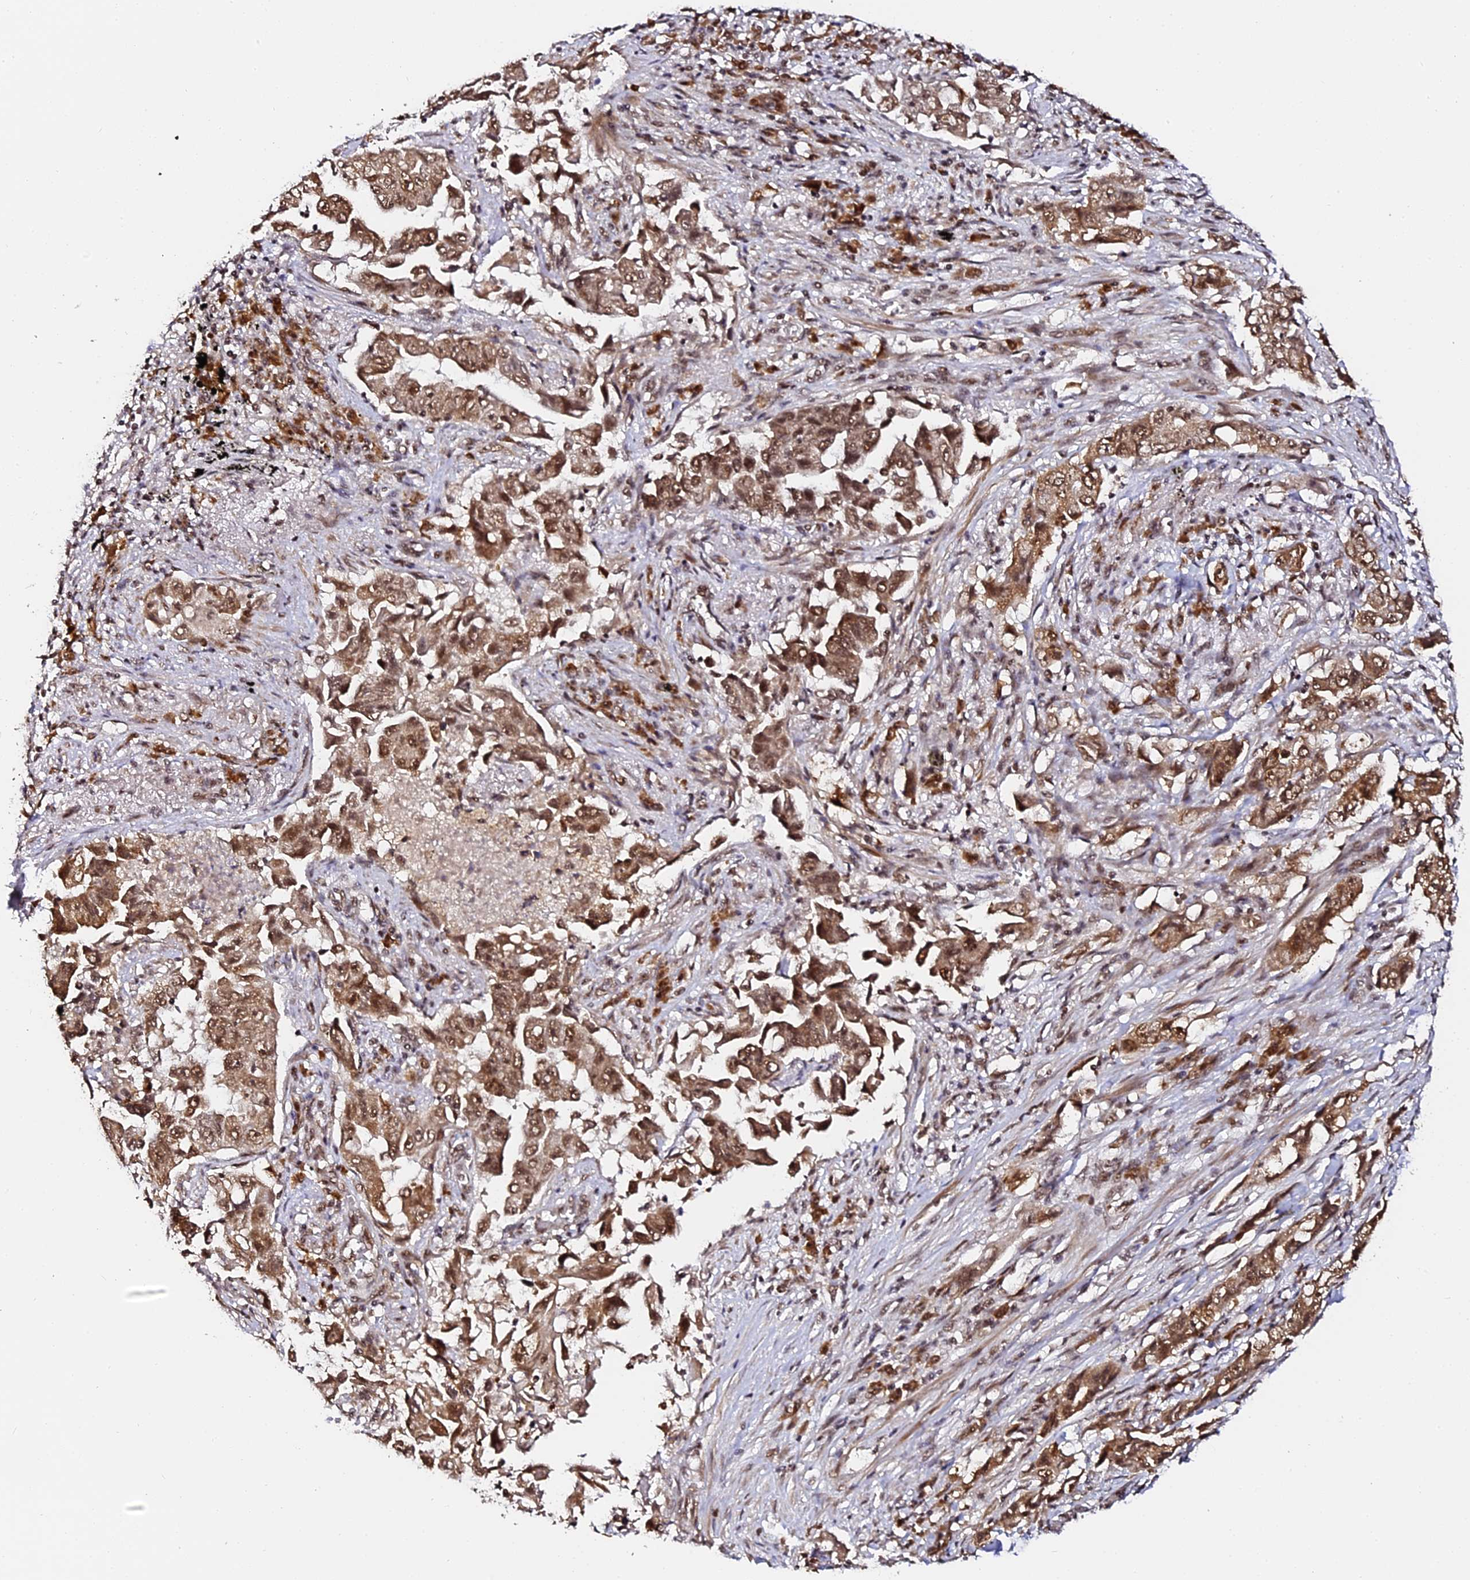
{"staining": {"intensity": "moderate", "quantity": ">75%", "location": "cytoplasmic/membranous,nuclear"}, "tissue": "lung cancer", "cell_type": "Tumor cells", "image_type": "cancer", "snomed": [{"axis": "morphology", "description": "Adenocarcinoma, NOS"}, {"axis": "topography", "description": "Lung"}], "caption": "High-power microscopy captured an immunohistochemistry photomicrograph of adenocarcinoma (lung), revealing moderate cytoplasmic/membranous and nuclear positivity in about >75% of tumor cells.", "gene": "MCRS1", "patient": {"sex": "female", "age": 51}}